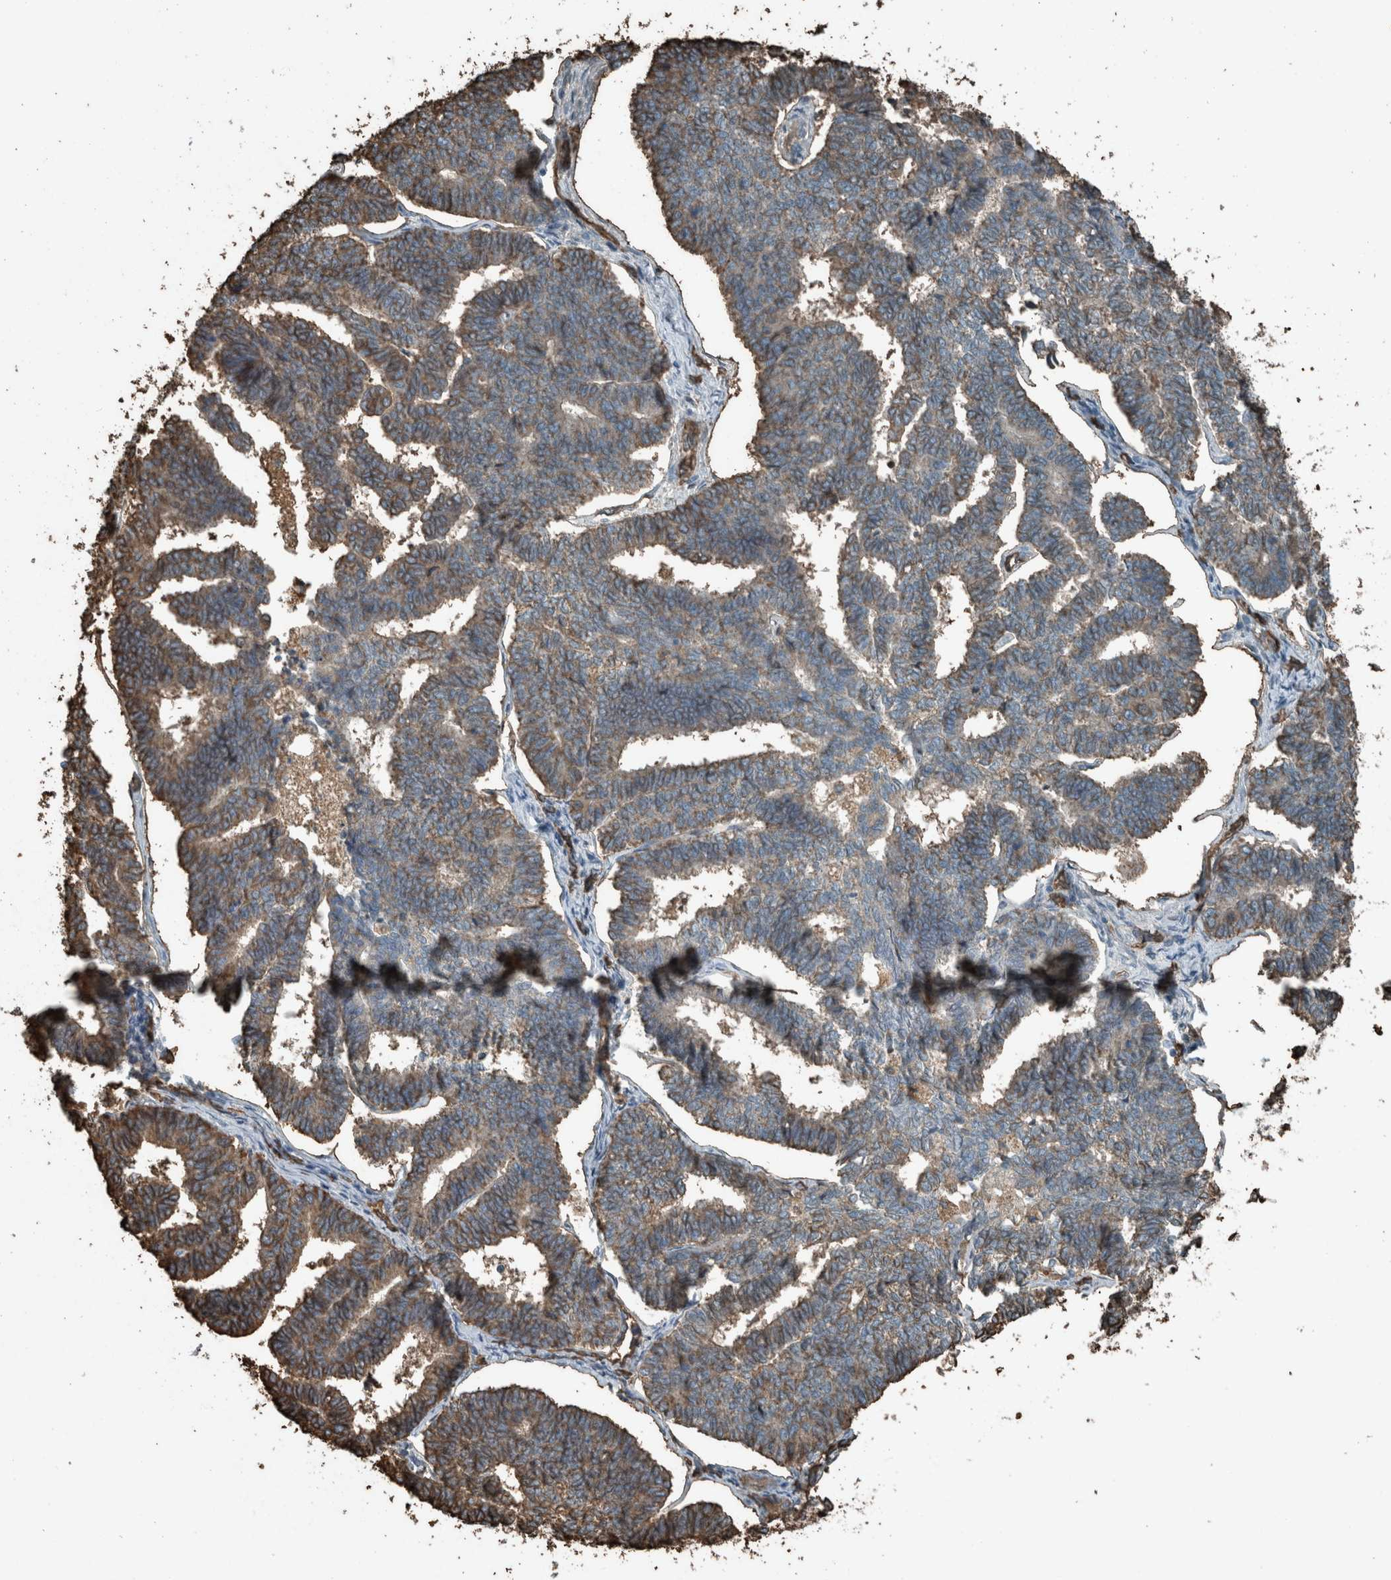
{"staining": {"intensity": "weak", "quantity": ">75%", "location": "cytoplasmic/membranous"}, "tissue": "endometrial cancer", "cell_type": "Tumor cells", "image_type": "cancer", "snomed": [{"axis": "morphology", "description": "Adenocarcinoma, NOS"}, {"axis": "topography", "description": "Endometrium"}], "caption": "Protein staining shows weak cytoplasmic/membranous staining in approximately >75% of tumor cells in endometrial adenocarcinoma.", "gene": "LBP", "patient": {"sex": "female", "age": 70}}